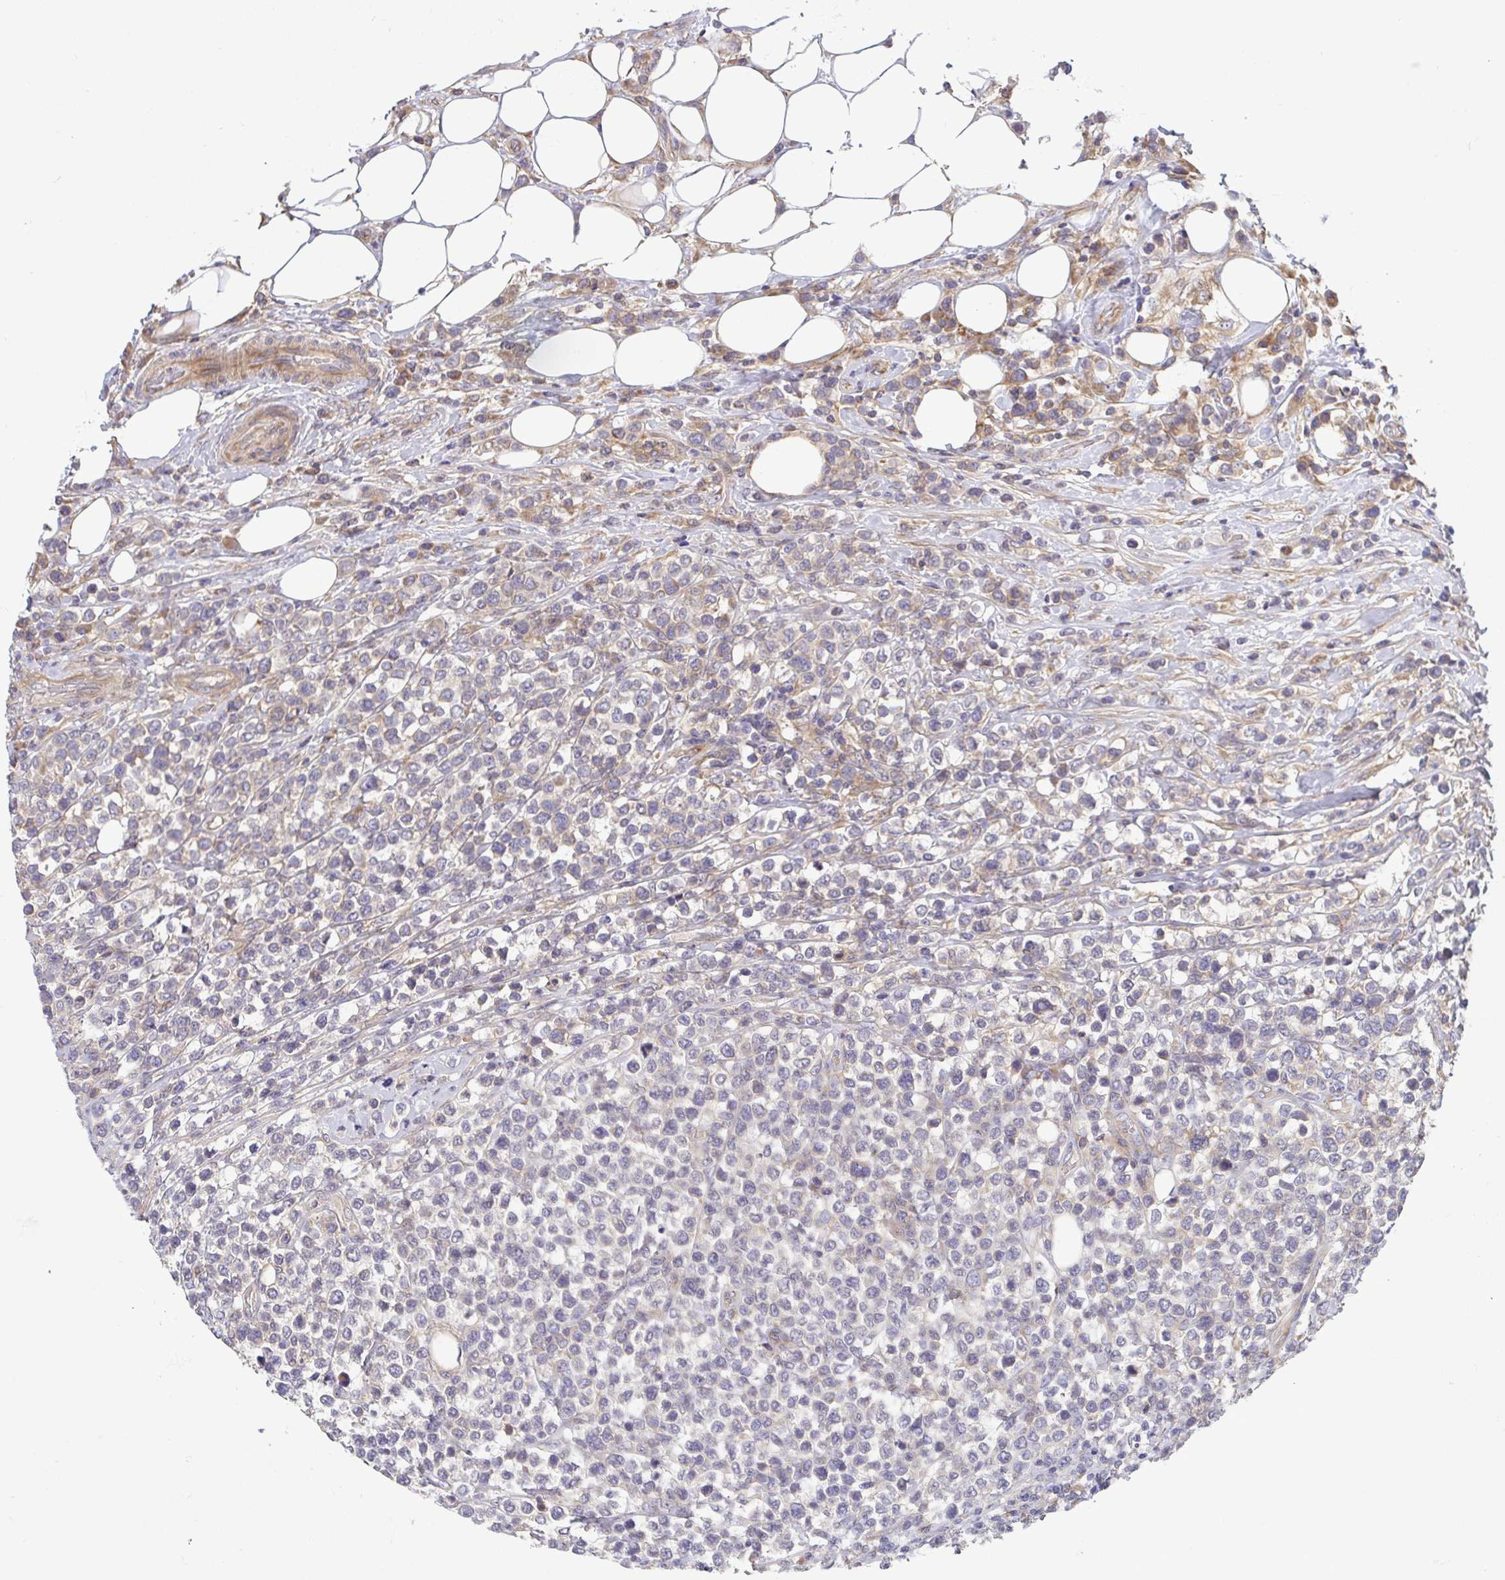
{"staining": {"intensity": "negative", "quantity": "none", "location": "none"}, "tissue": "lymphoma", "cell_type": "Tumor cells", "image_type": "cancer", "snomed": [{"axis": "morphology", "description": "Malignant lymphoma, non-Hodgkin's type, High grade"}, {"axis": "topography", "description": "Soft tissue"}], "caption": "Tumor cells show no significant protein expression in high-grade malignant lymphoma, non-Hodgkin's type.", "gene": "LMF2", "patient": {"sex": "female", "age": 56}}